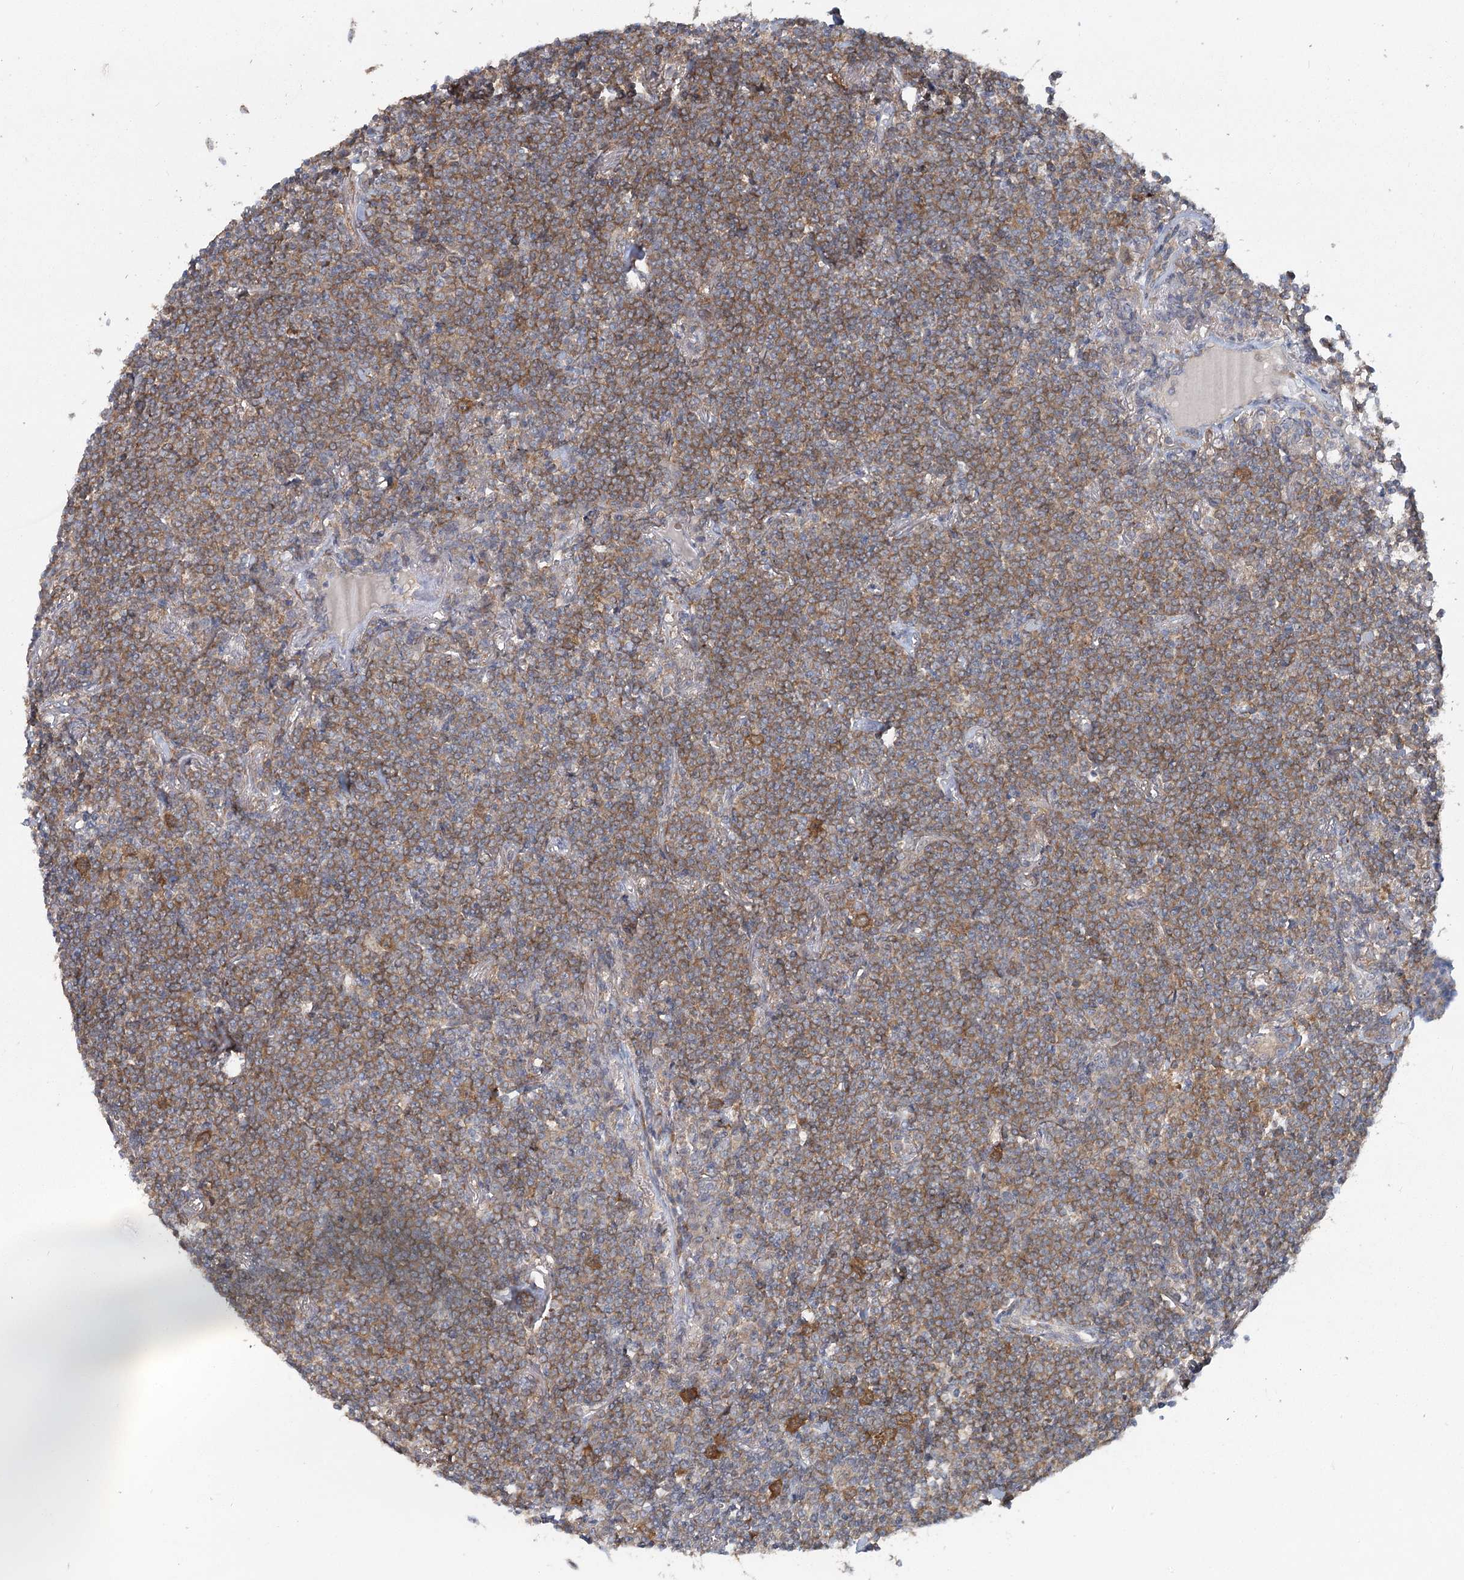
{"staining": {"intensity": "moderate", "quantity": ">75%", "location": "cytoplasmic/membranous"}, "tissue": "lymphoma", "cell_type": "Tumor cells", "image_type": "cancer", "snomed": [{"axis": "morphology", "description": "Malignant lymphoma, non-Hodgkin's type, Low grade"}, {"axis": "topography", "description": "Lung"}], "caption": "An IHC photomicrograph of neoplastic tissue is shown. Protein staining in brown labels moderate cytoplasmic/membranous positivity in lymphoma within tumor cells.", "gene": "MAP3K13", "patient": {"sex": "female", "age": 71}}